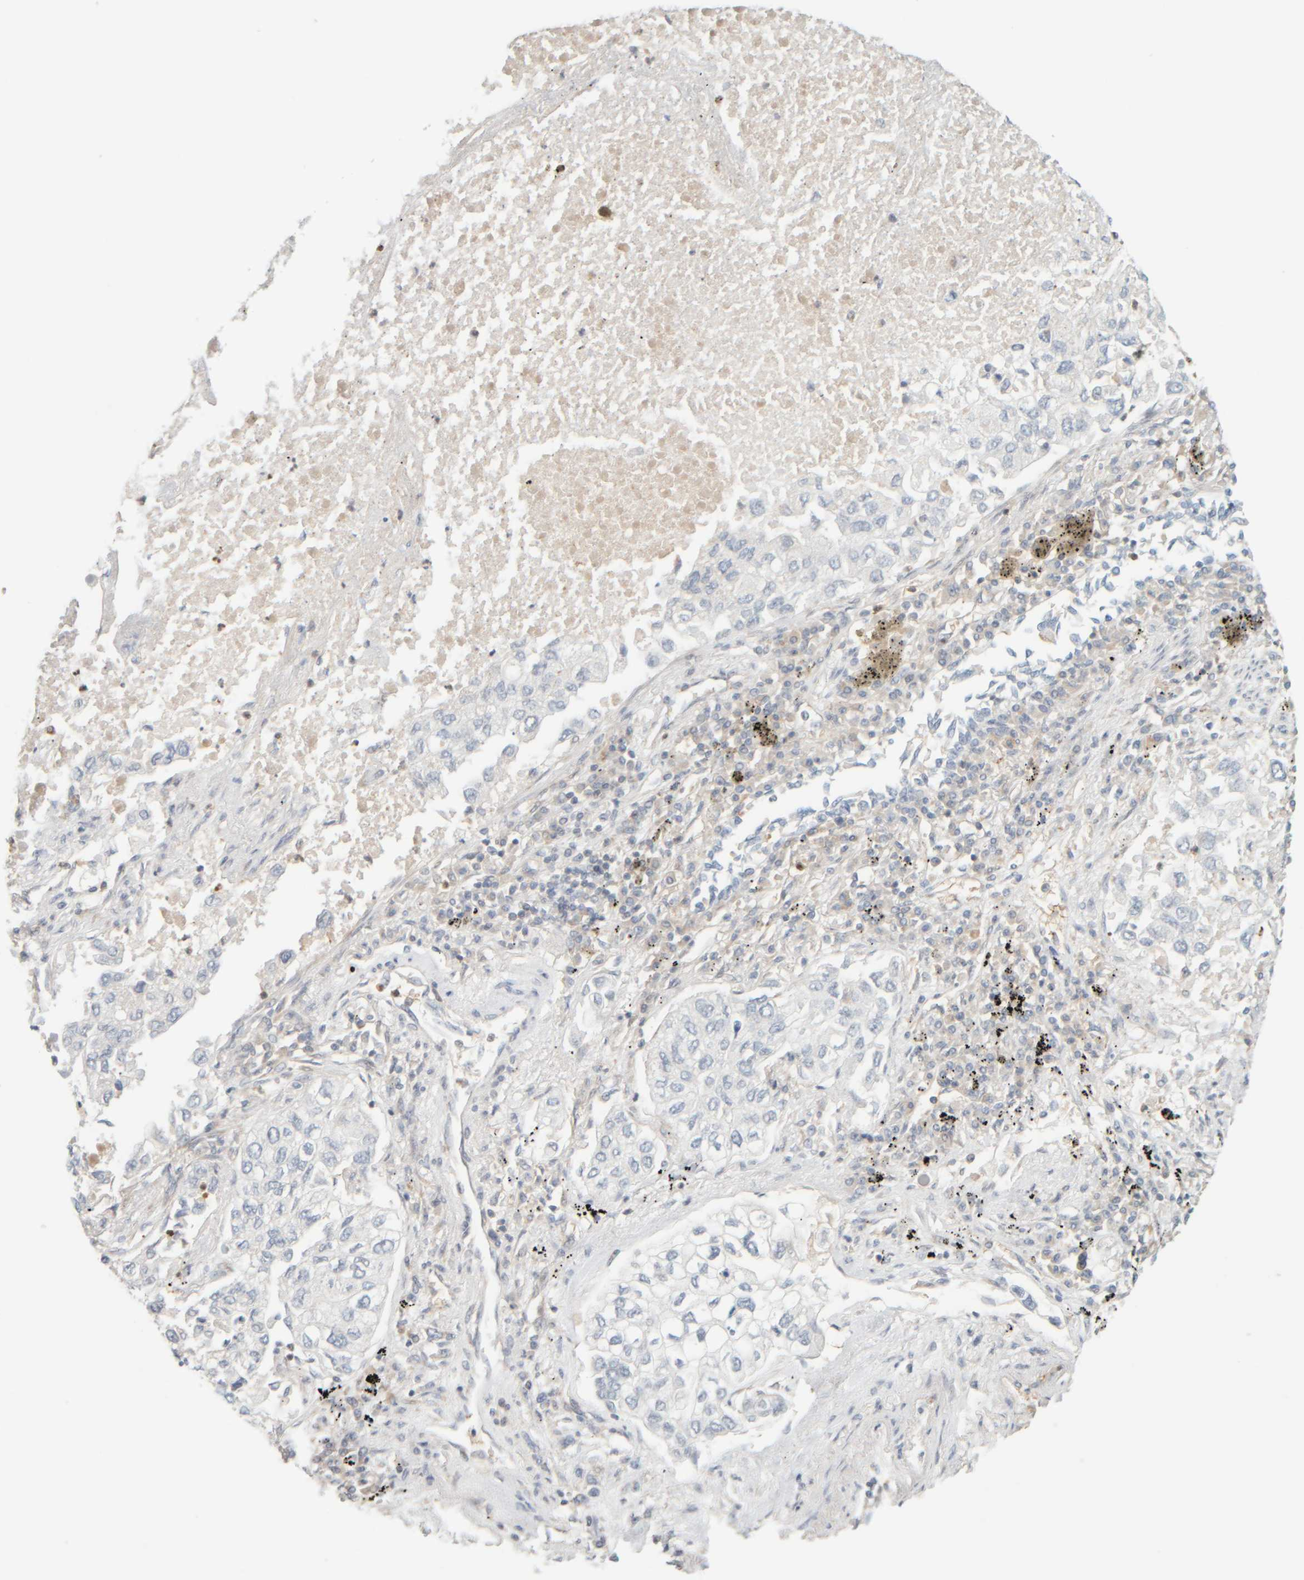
{"staining": {"intensity": "negative", "quantity": "none", "location": "none"}, "tissue": "lung cancer", "cell_type": "Tumor cells", "image_type": "cancer", "snomed": [{"axis": "morphology", "description": "Inflammation, NOS"}, {"axis": "morphology", "description": "Adenocarcinoma, NOS"}, {"axis": "topography", "description": "Lung"}], "caption": "Tumor cells are negative for protein expression in human adenocarcinoma (lung).", "gene": "PTGES3L-AARSD1", "patient": {"sex": "male", "age": 63}}